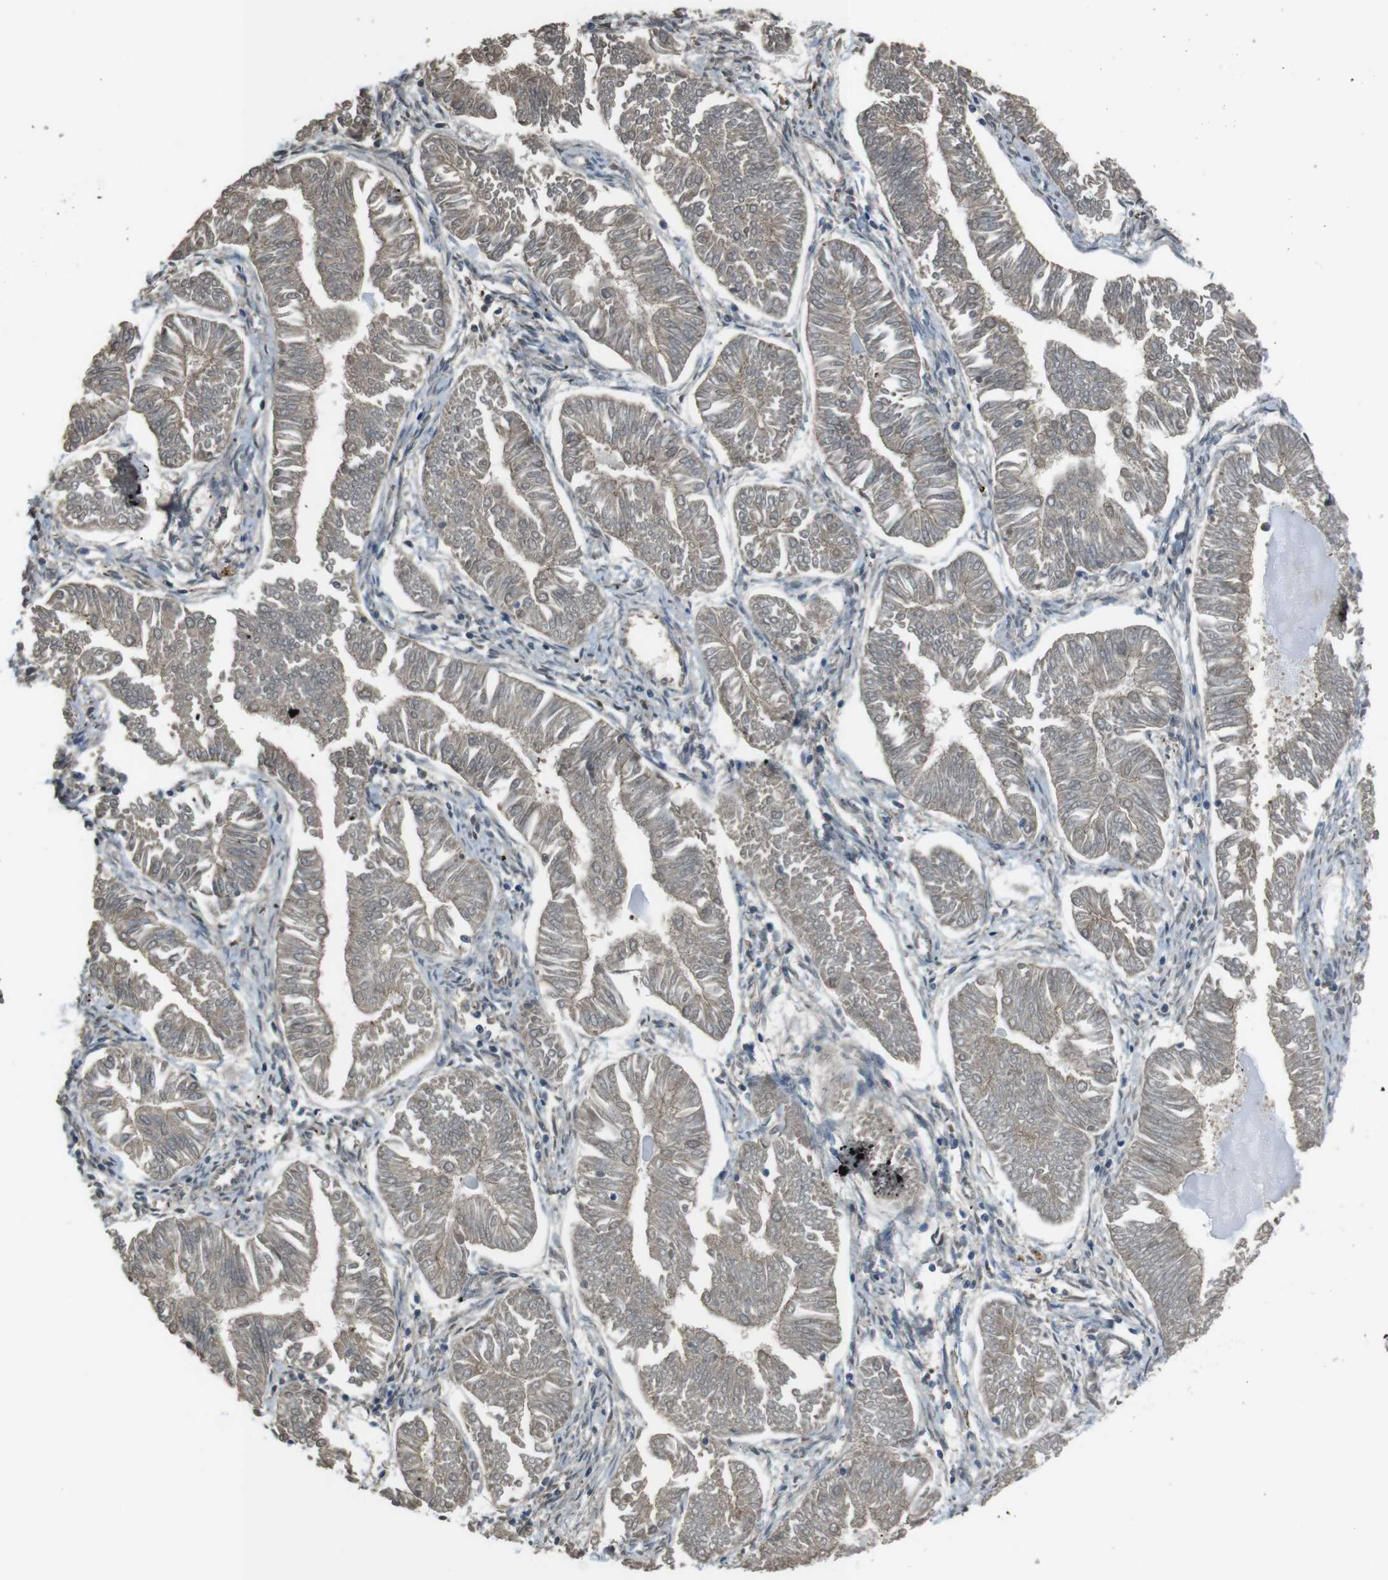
{"staining": {"intensity": "weak", "quantity": ">75%", "location": "cytoplasmic/membranous"}, "tissue": "endometrial cancer", "cell_type": "Tumor cells", "image_type": "cancer", "snomed": [{"axis": "morphology", "description": "Adenocarcinoma, NOS"}, {"axis": "topography", "description": "Endometrium"}], "caption": "Endometrial adenocarcinoma stained with a brown dye exhibits weak cytoplasmic/membranous positive positivity in about >75% of tumor cells.", "gene": "FUT2", "patient": {"sex": "female", "age": 53}}